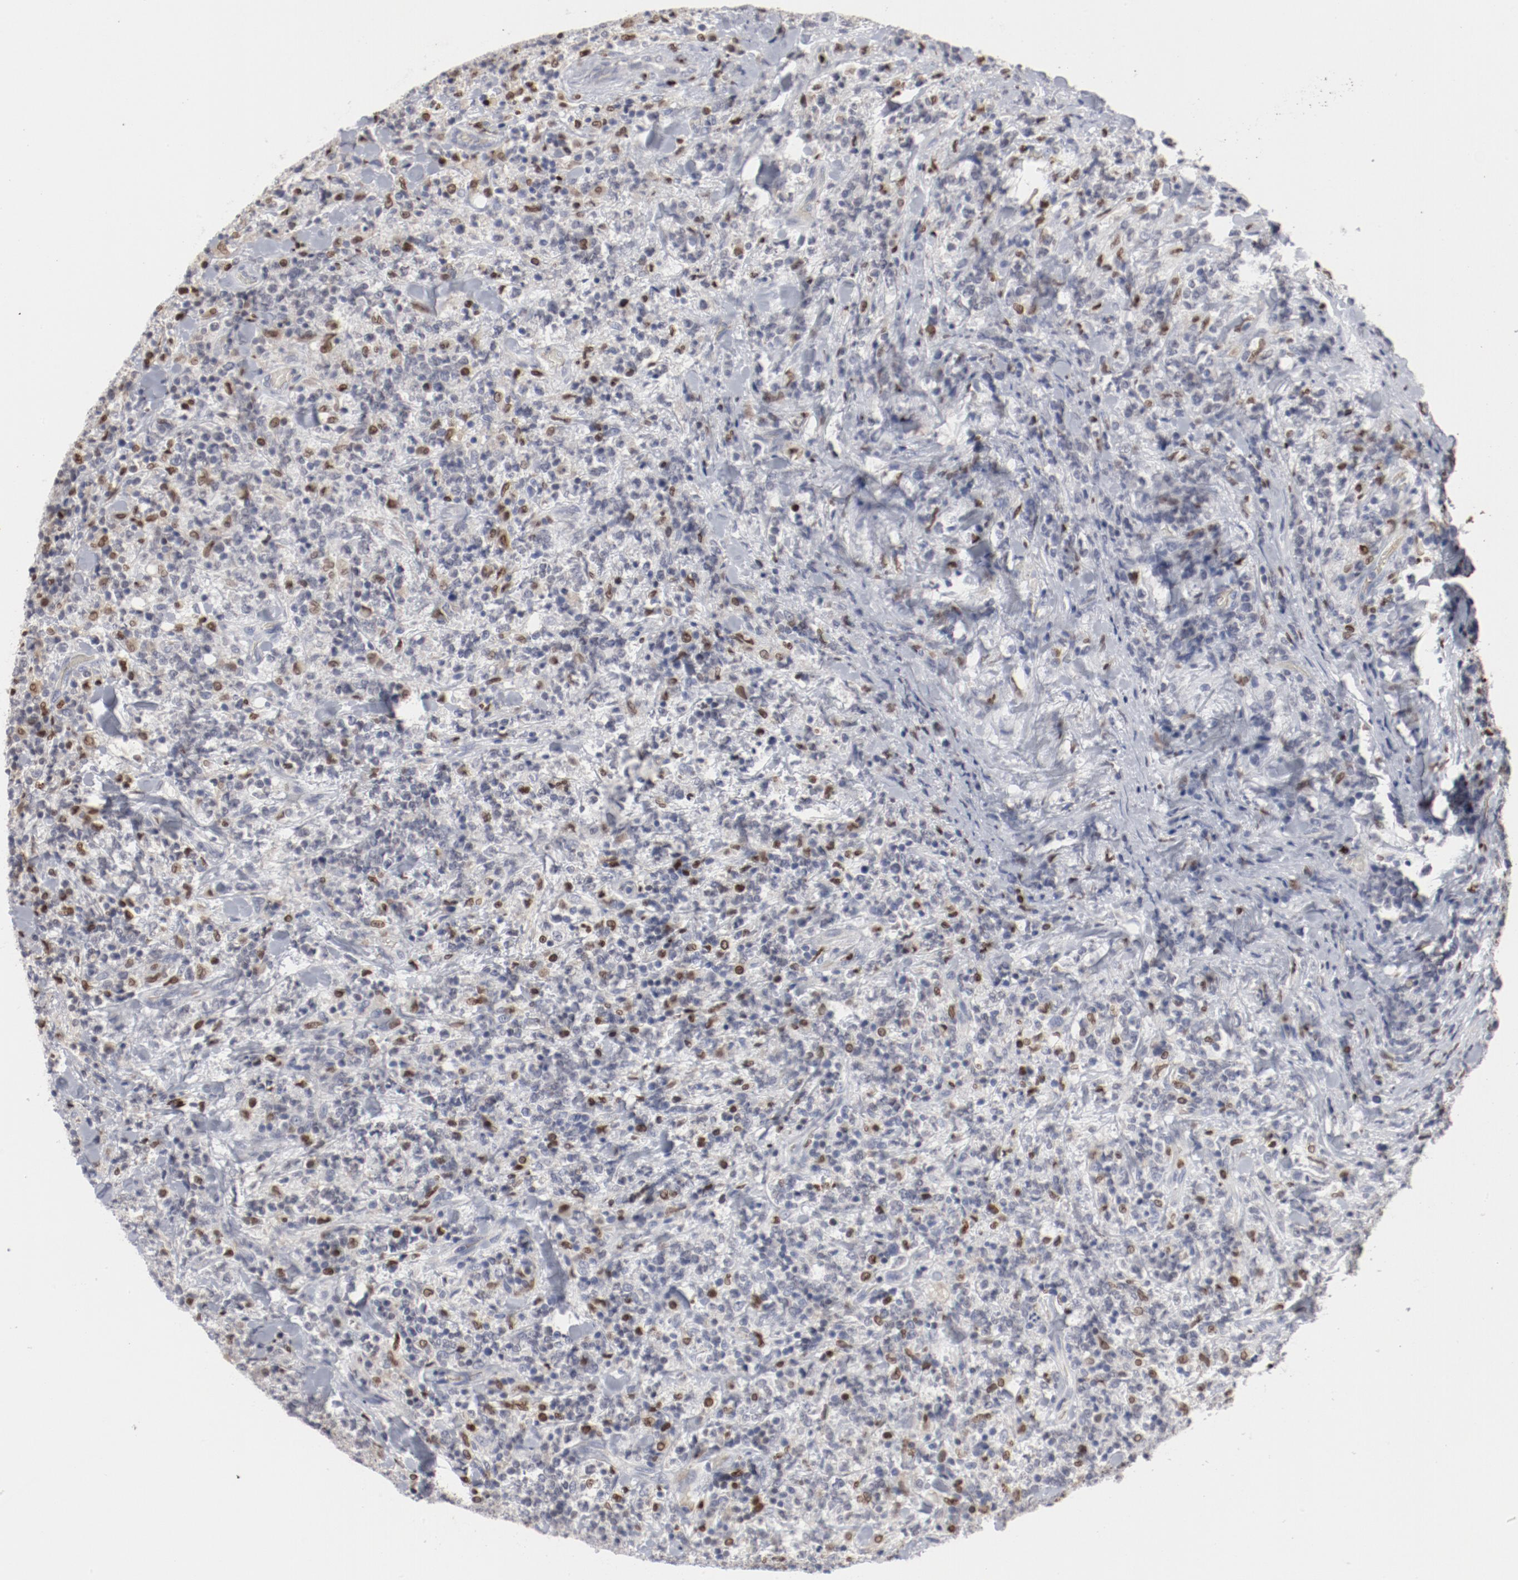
{"staining": {"intensity": "negative", "quantity": "none", "location": "none"}, "tissue": "lymphoma", "cell_type": "Tumor cells", "image_type": "cancer", "snomed": [{"axis": "morphology", "description": "Malignant lymphoma, non-Hodgkin's type, High grade"}, {"axis": "topography", "description": "Soft tissue"}], "caption": "Tumor cells are negative for brown protein staining in lymphoma.", "gene": "SPI1", "patient": {"sex": "male", "age": 18}}